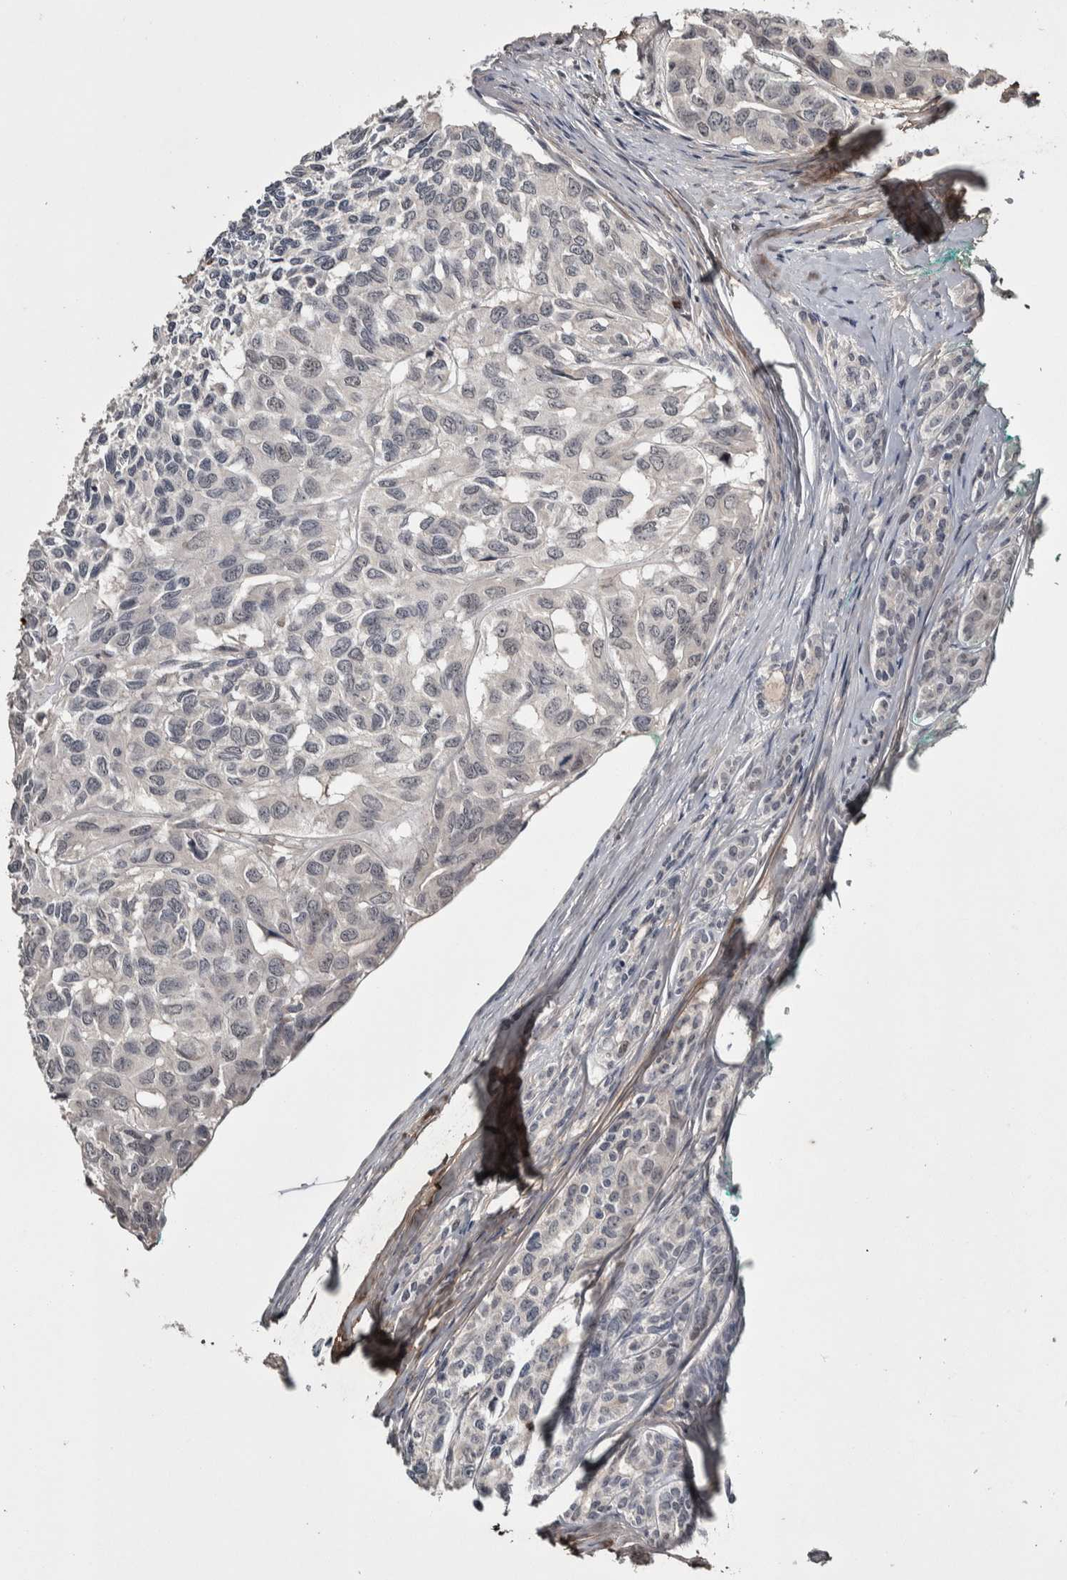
{"staining": {"intensity": "negative", "quantity": "none", "location": "none"}, "tissue": "head and neck cancer", "cell_type": "Tumor cells", "image_type": "cancer", "snomed": [{"axis": "morphology", "description": "Adenocarcinoma, NOS"}, {"axis": "topography", "description": "Salivary gland, NOS"}, {"axis": "topography", "description": "Head-Neck"}], "caption": "Protein analysis of head and neck cancer exhibits no significant expression in tumor cells.", "gene": "ASPN", "patient": {"sex": "female", "age": 76}}